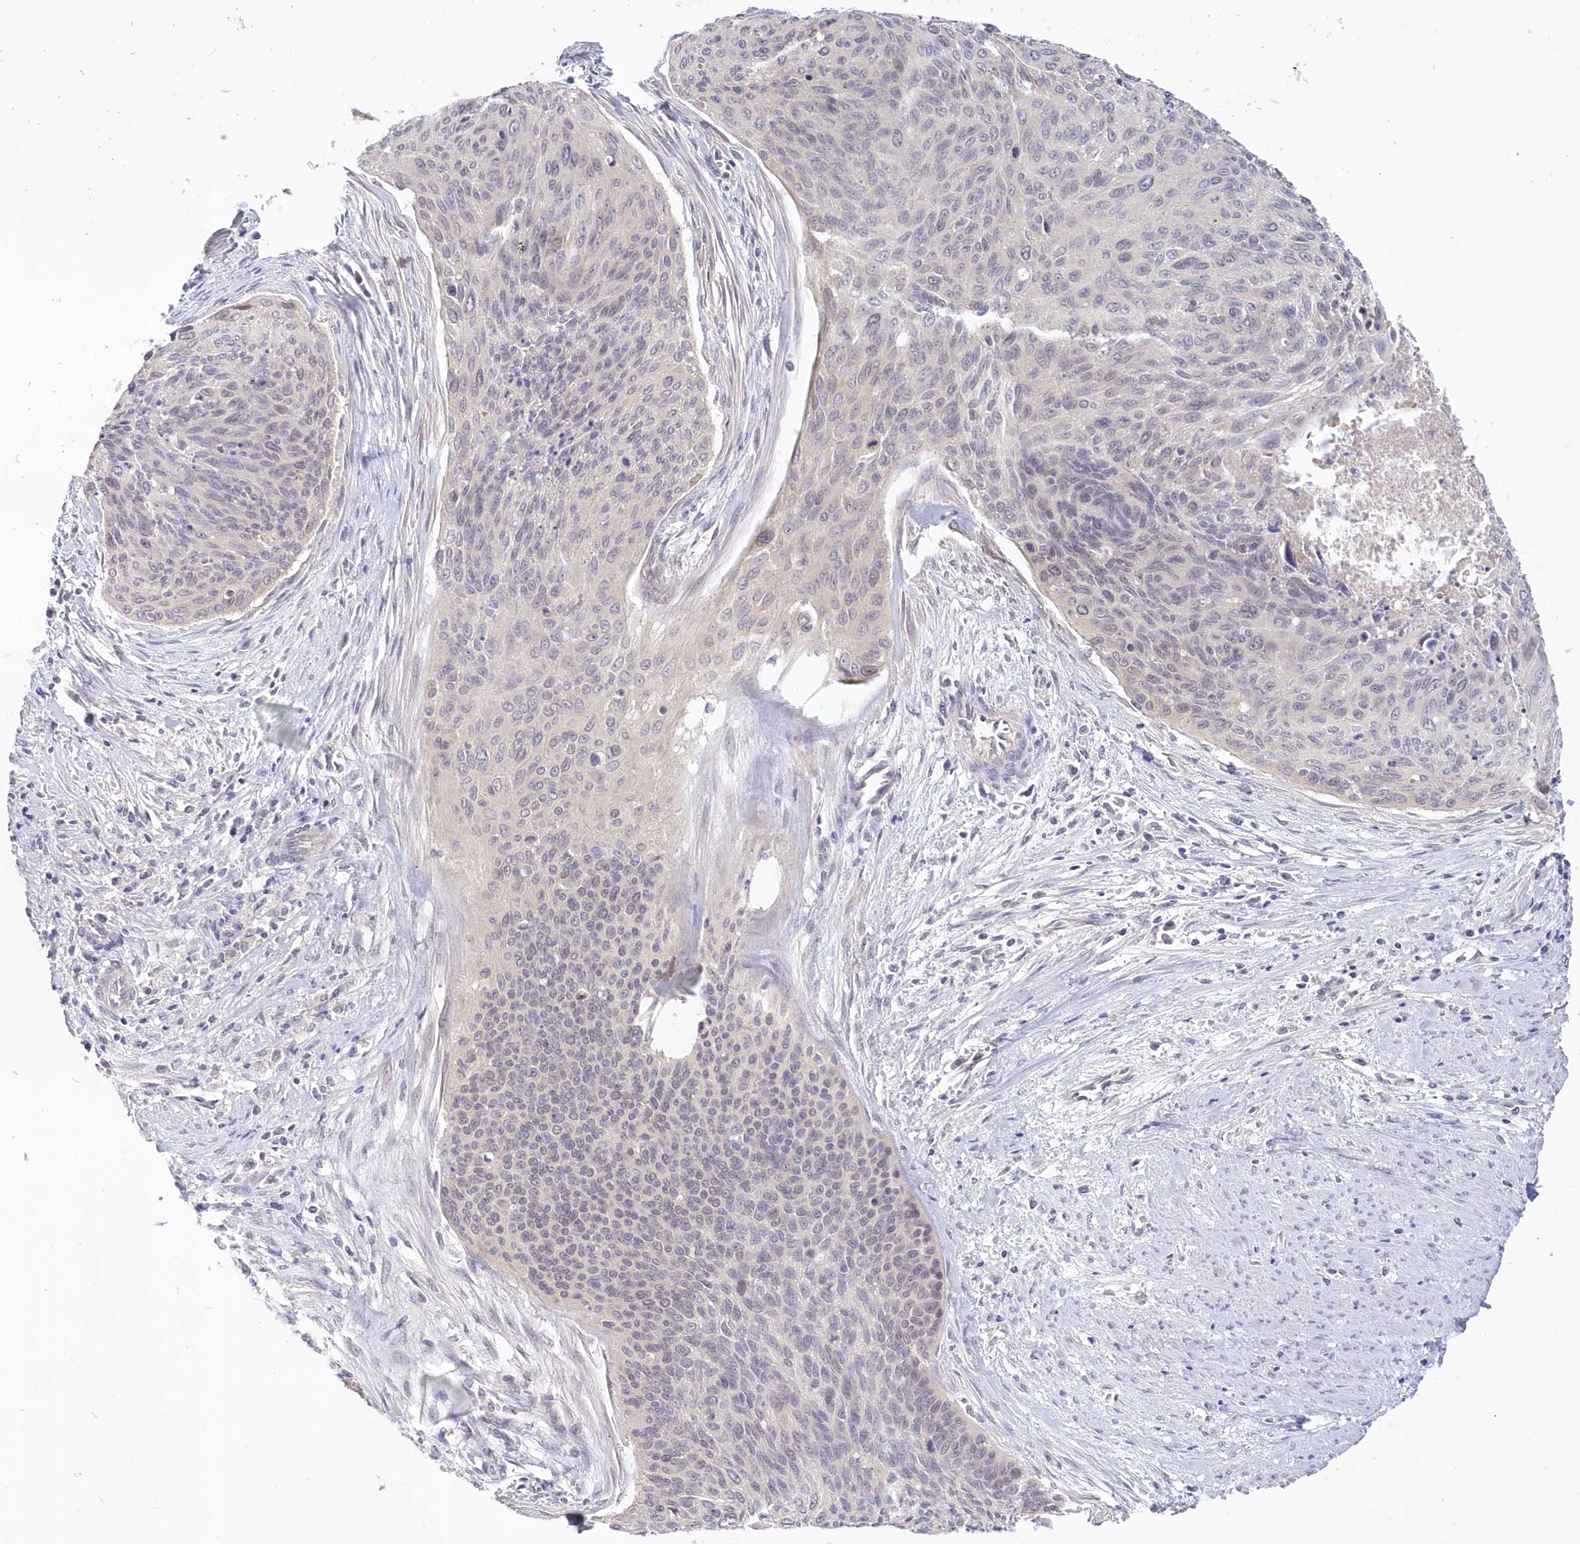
{"staining": {"intensity": "negative", "quantity": "none", "location": "none"}, "tissue": "cervical cancer", "cell_type": "Tumor cells", "image_type": "cancer", "snomed": [{"axis": "morphology", "description": "Squamous cell carcinoma, NOS"}, {"axis": "topography", "description": "Cervix"}], "caption": "Immunohistochemistry (IHC) of human cervical squamous cell carcinoma demonstrates no positivity in tumor cells.", "gene": "KATNA1", "patient": {"sex": "female", "age": 55}}